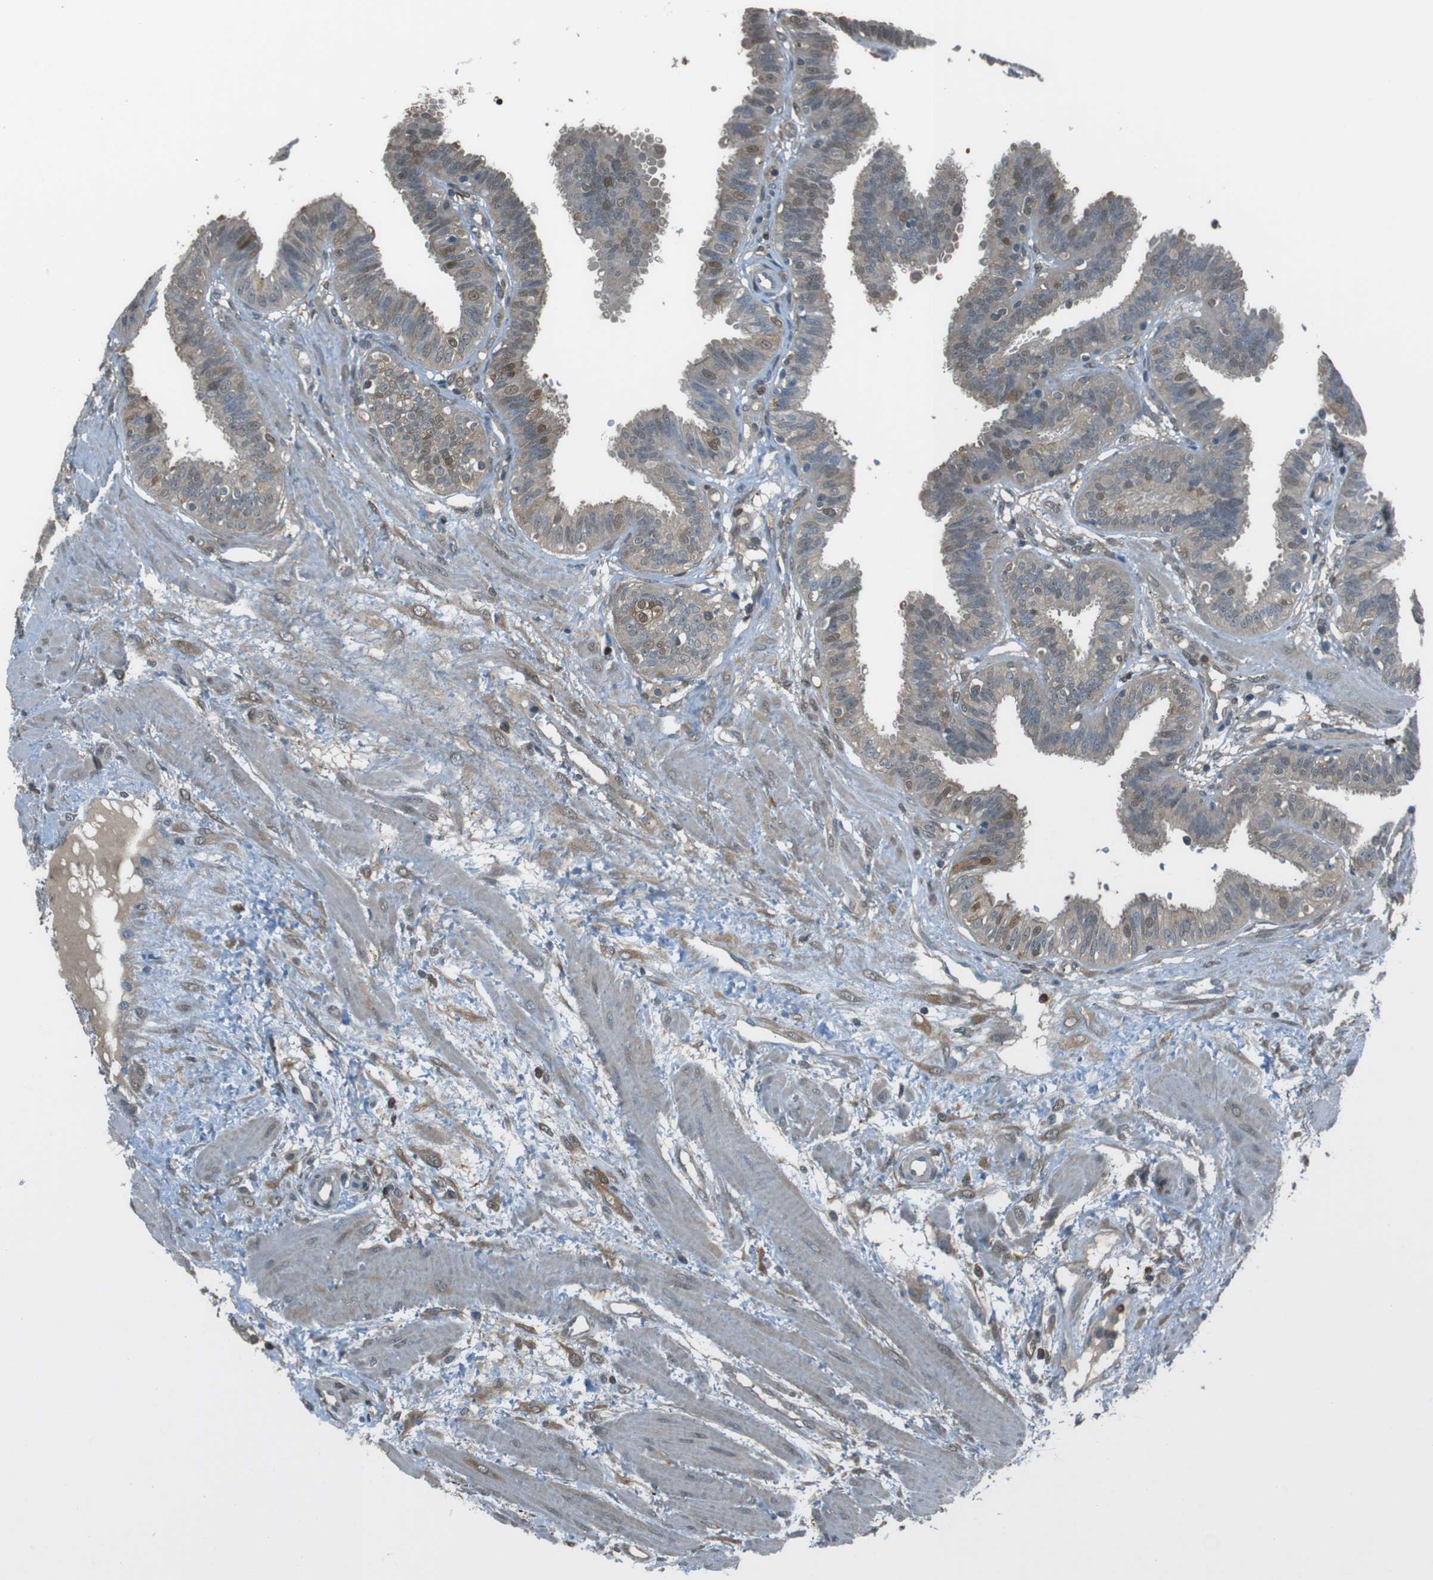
{"staining": {"intensity": "moderate", "quantity": "25%-75%", "location": "cytoplasmic/membranous,nuclear"}, "tissue": "fallopian tube", "cell_type": "Glandular cells", "image_type": "normal", "snomed": [{"axis": "morphology", "description": "Normal tissue, NOS"}, {"axis": "topography", "description": "Fallopian tube"}], "caption": "The immunohistochemical stain shows moderate cytoplasmic/membranous,nuclear positivity in glandular cells of normal fallopian tube. The protein is stained brown, and the nuclei are stained in blue (DAB IHC with brightfield microscopy, high magnification).", "gene": "TWSG1", "patient": {"sex": "female", "age": 32}}